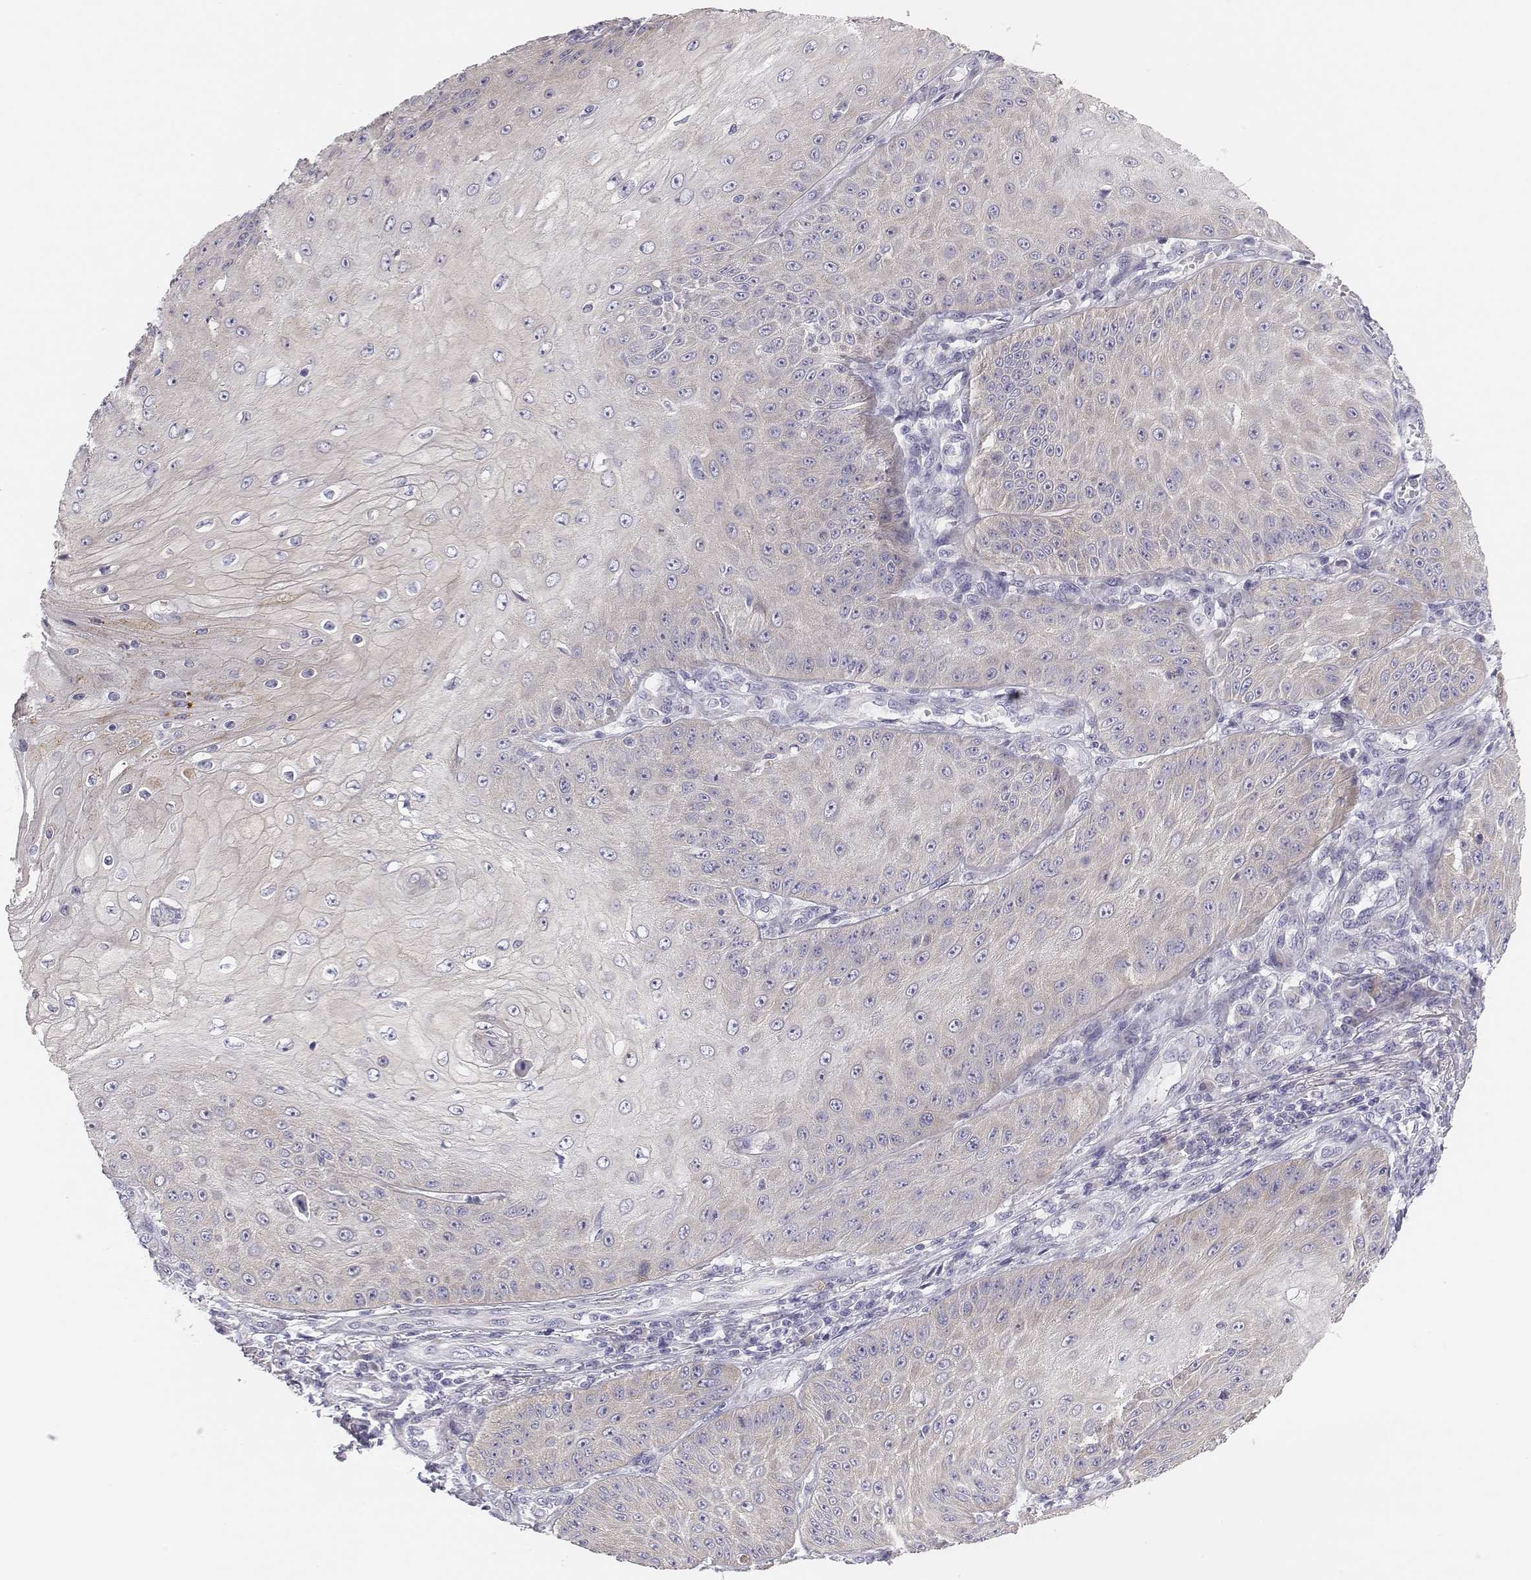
{"staining": {"intensity": "negative", "quantity": "none", "location": "none"}, "tissue": "skin cancer", "cell_type": "Tumor cells", "image_type": "cancer", "snomed": [{"axis": "morphology", "description": "Squamous cell carcinoma, NOS"}, {"axis": "topography", "description": "Skin"}], "caption": "DAB immunohistochemical staining of human squamous cell carcinoma (skin) demonstrates no significant staining in tumor cells.", "gene": "CHST14", "patient": {"sex": "male", "age": 70}}